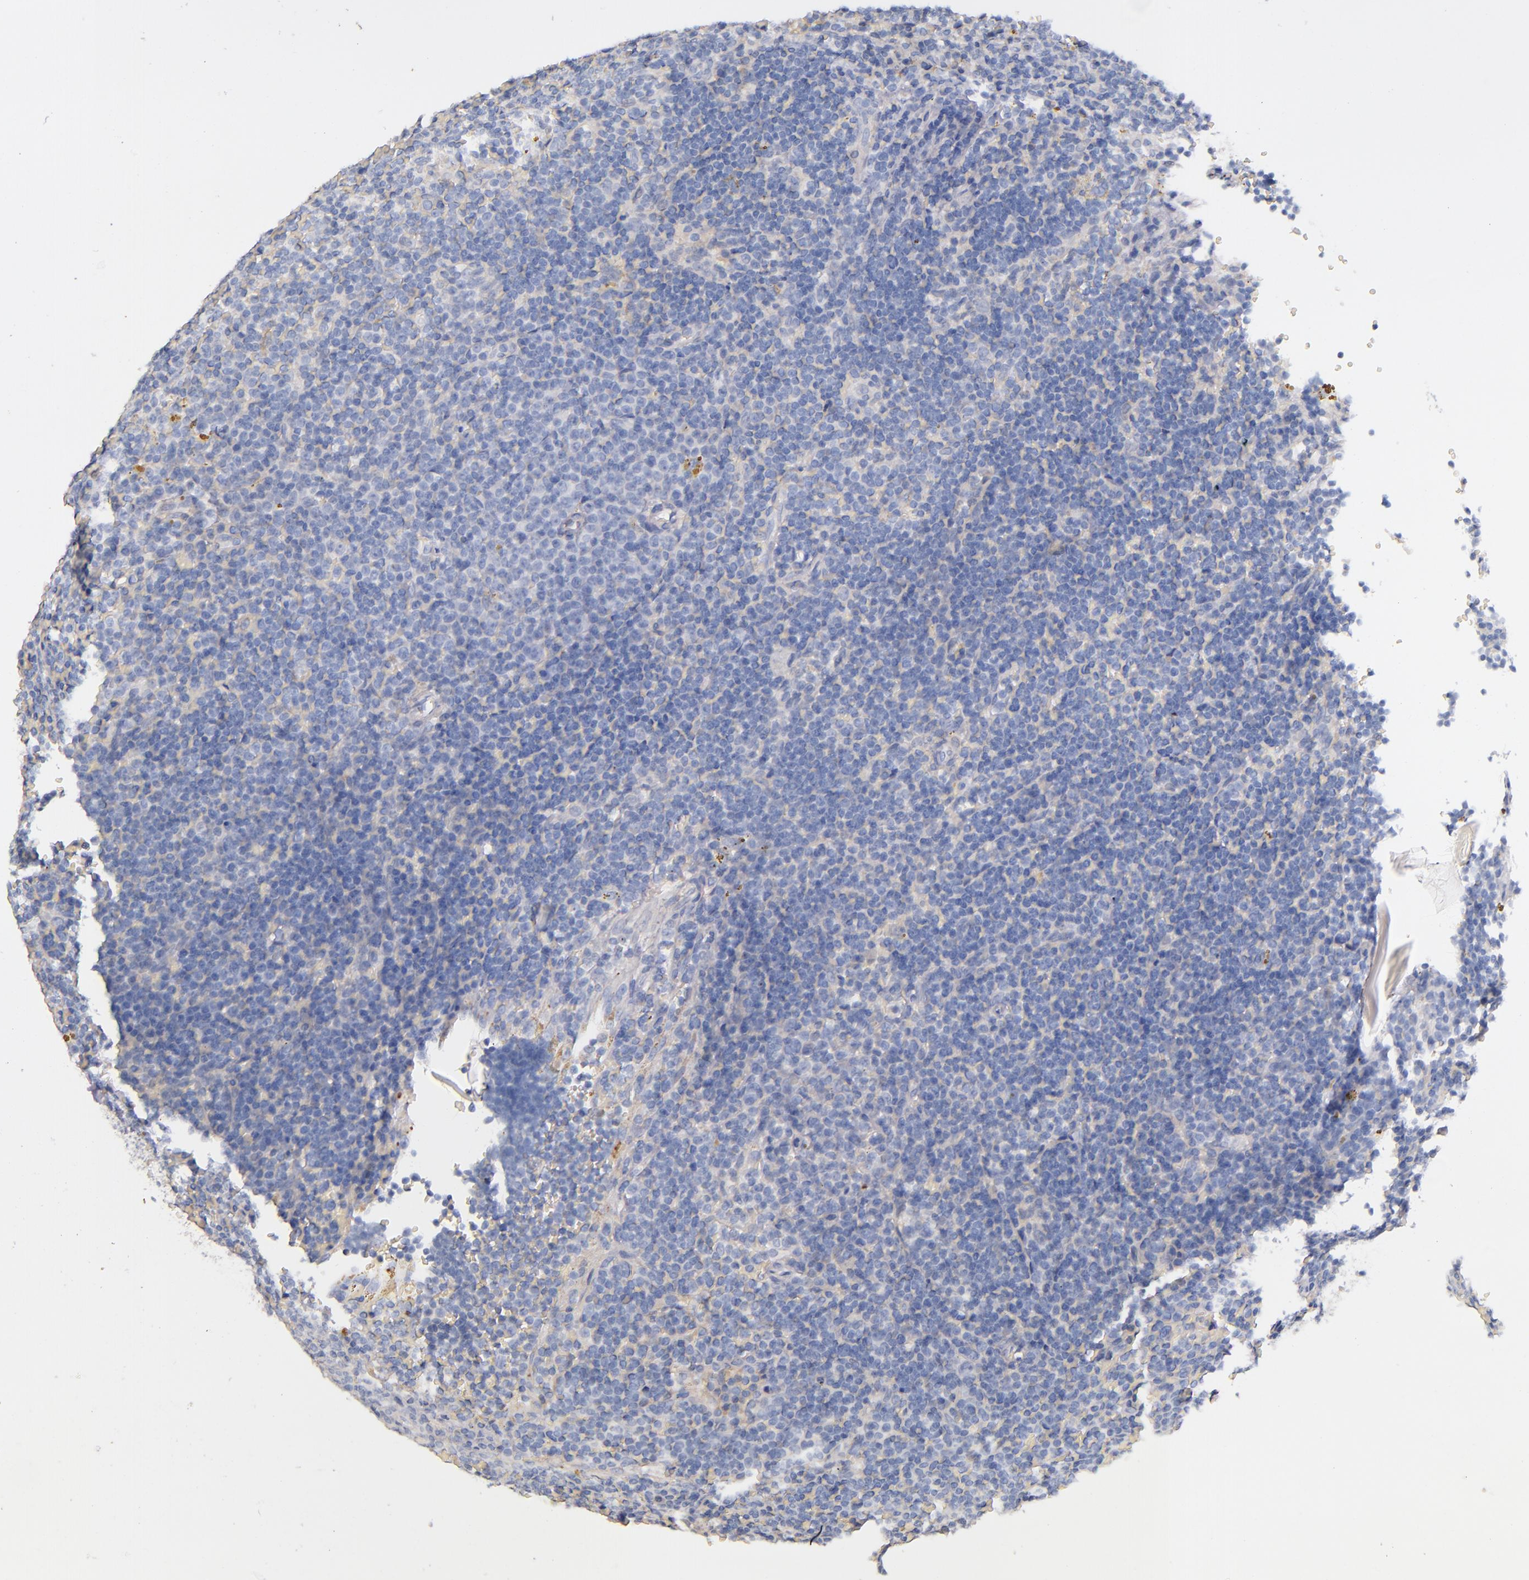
{"staining": {"intensity": "negative", "quantity": "none", "location": "none"}, "tissue": "lymphoma", "cell_type": "Tumor cells", "image_type": "cancer", "snomed": [{"axis": "morphology", "description": "Malignant lymphoma, non-Hodgkin's type, Low grade"}, {"axis": "topography", "description": "Spleen"}], "caption": "Immunohistochemistry (IHC) of low-grade malignant lymphoma, non-Hodgkin's type displays no positivity in tumor cells. (DAB (3,3'-diaminobenzidine) immunohistochemistry (IHC), high magnification).", "gene": "KNG1", "patient": {"sex": "male", "age": 80}}